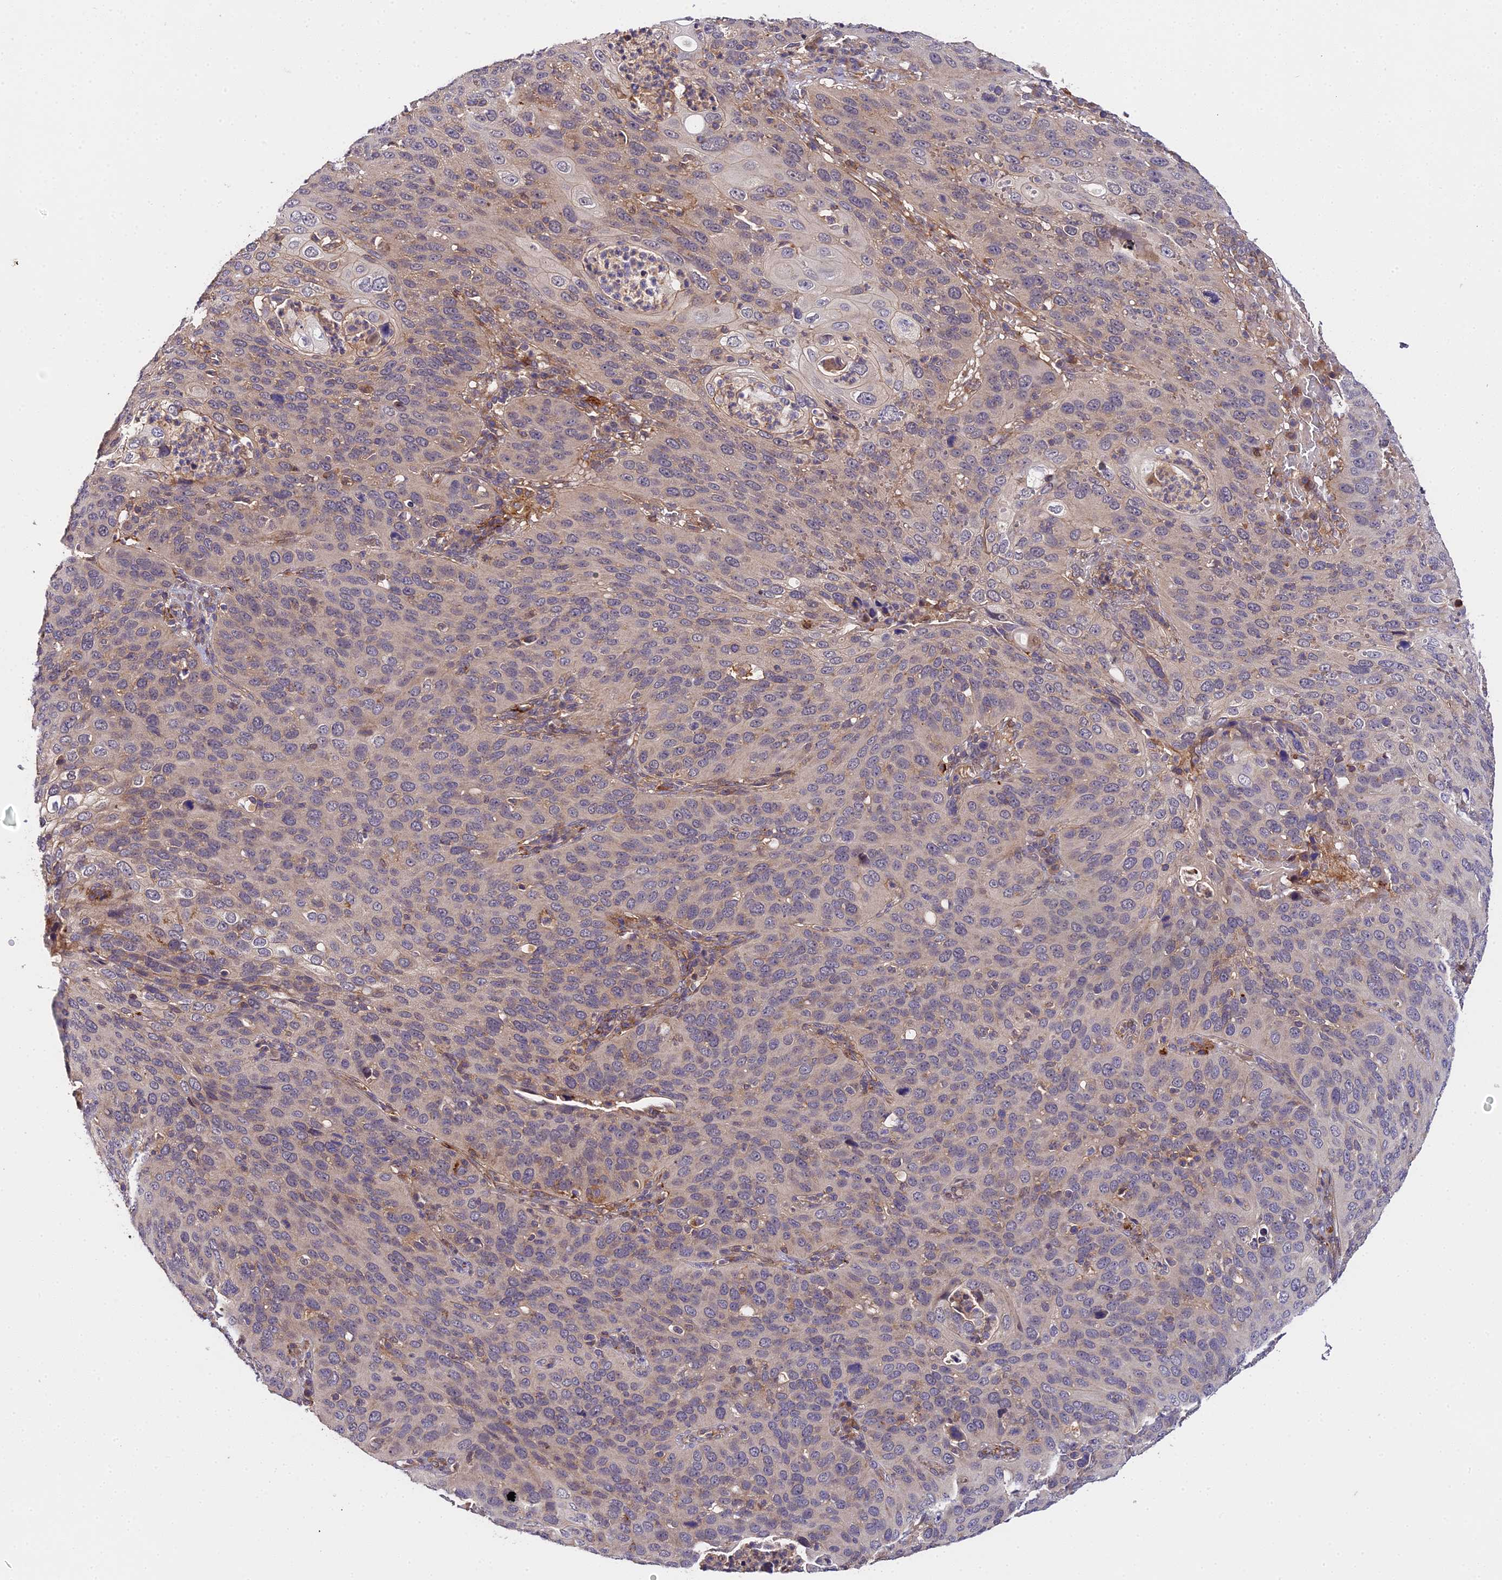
{"staining": {"intensity": "weak", "quantity": "<25%", "location": "cytoplasmic/membranous"}, "tissue": "cervical cancer", "cell_type": "Tumor cells", "image_type": "cancer", "snomed": [{"axis": "morphology", "description": "Squamous cell carcinoma, NOS"}, {"axis": "topography", "description": "Cervix"}], "caption": "Cervical squamous cell carcinoma was stained to show a protein in brown. There is no significant expression in tumor cells. (DAB IHC with hematoxylin counter stain).", "gene": "ZBED8", "patient": {"sex": "female", "age": 36}}